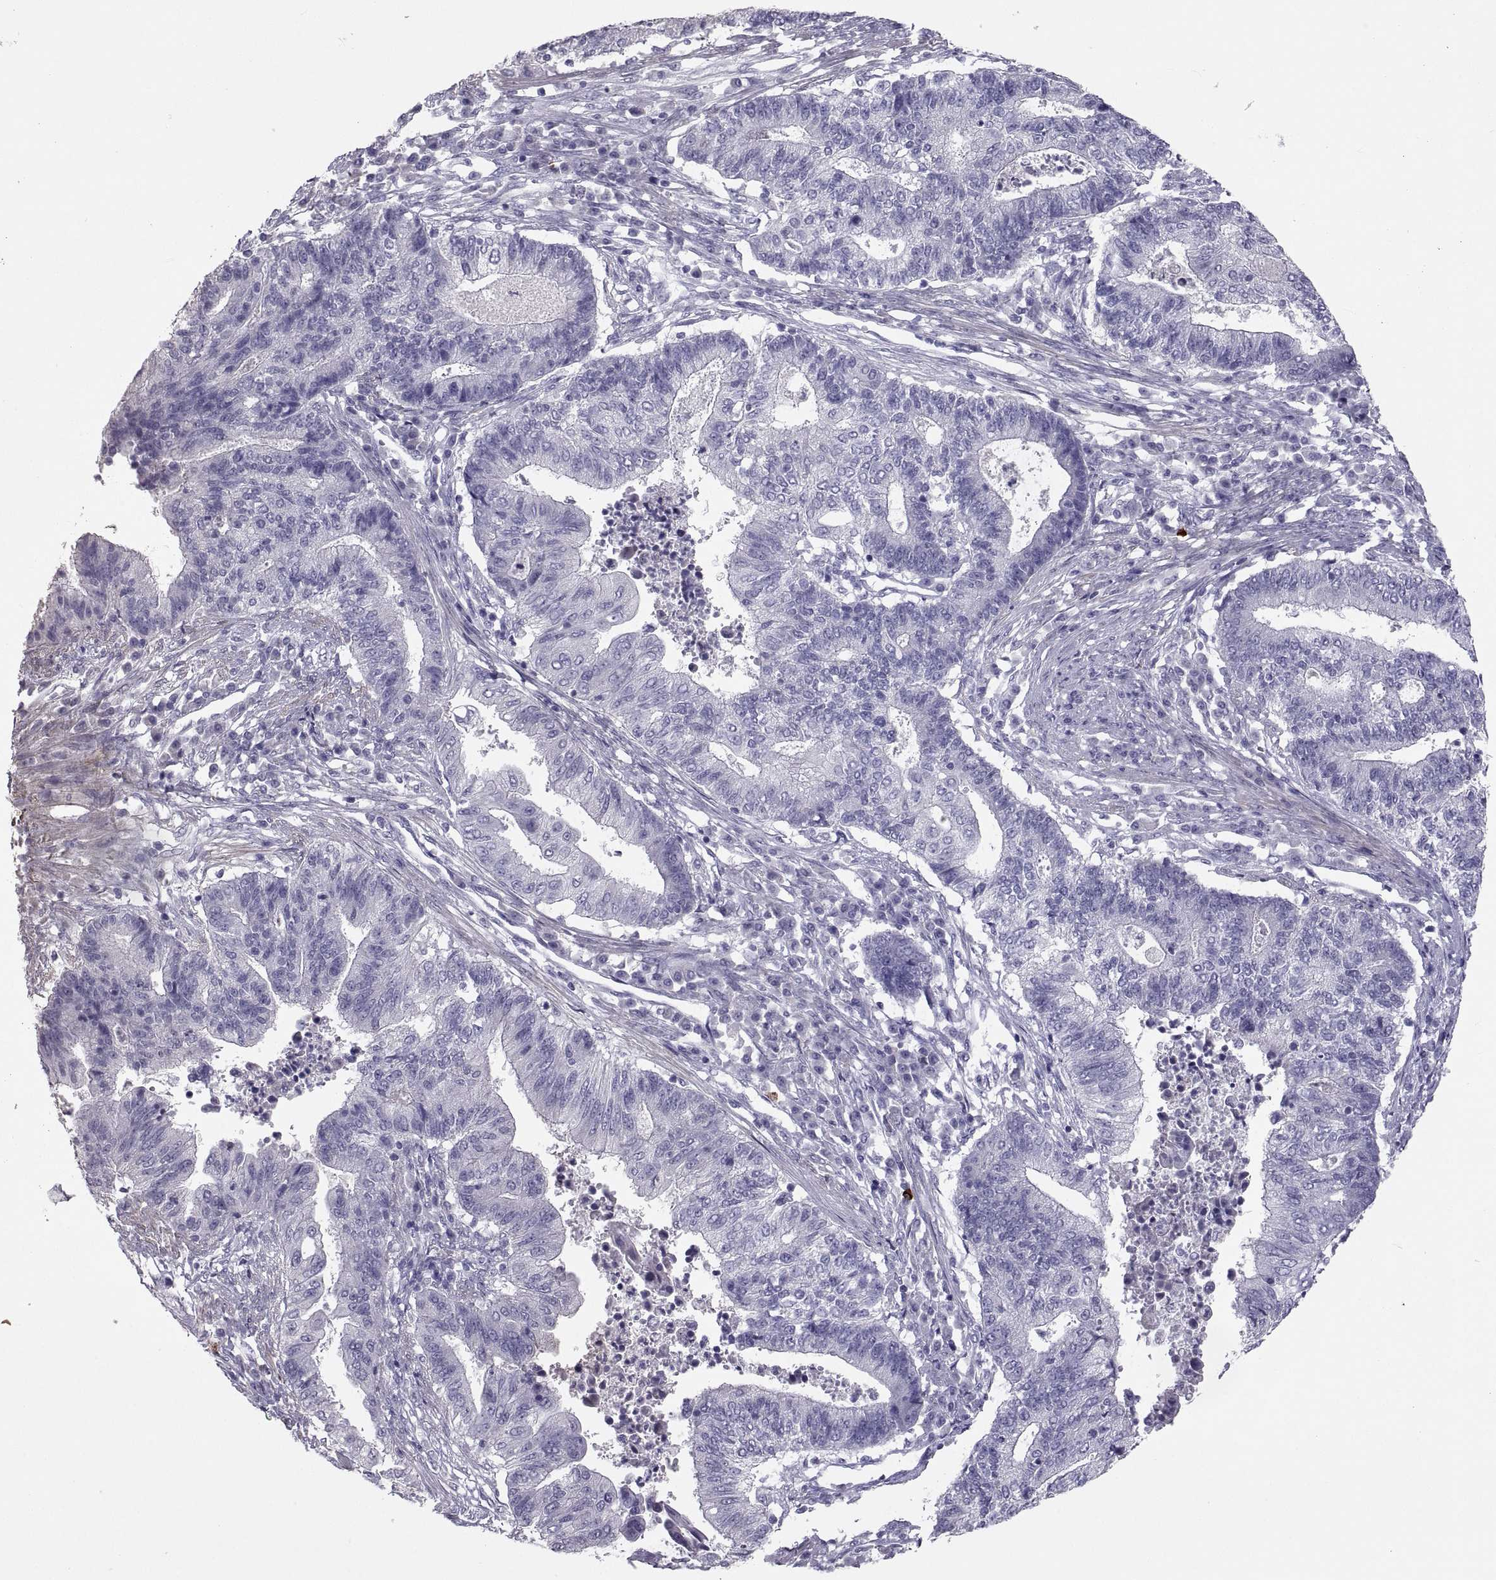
{"staining": {"intensity": "negative", "quantity": "none", "location": "none"}, "tissue": "endometrial cancer", "cell_type": "Tumor cells", "image_type": "cancer", "snomed": [{"axis": "morphology", "description": "Adenocarcinoma, NOS"}, {"axis": "topography", "description": "Uterus"}, {"axis": "topography", "description": "Endometrium"}], "caption": "This is an immunohistochemistry micrograph of human endometrial cancer (adenocarcinoma). There is no expression in tumor cells.", "gene": "IGSF1", "patient": {"sex": "female", "age": 54}}